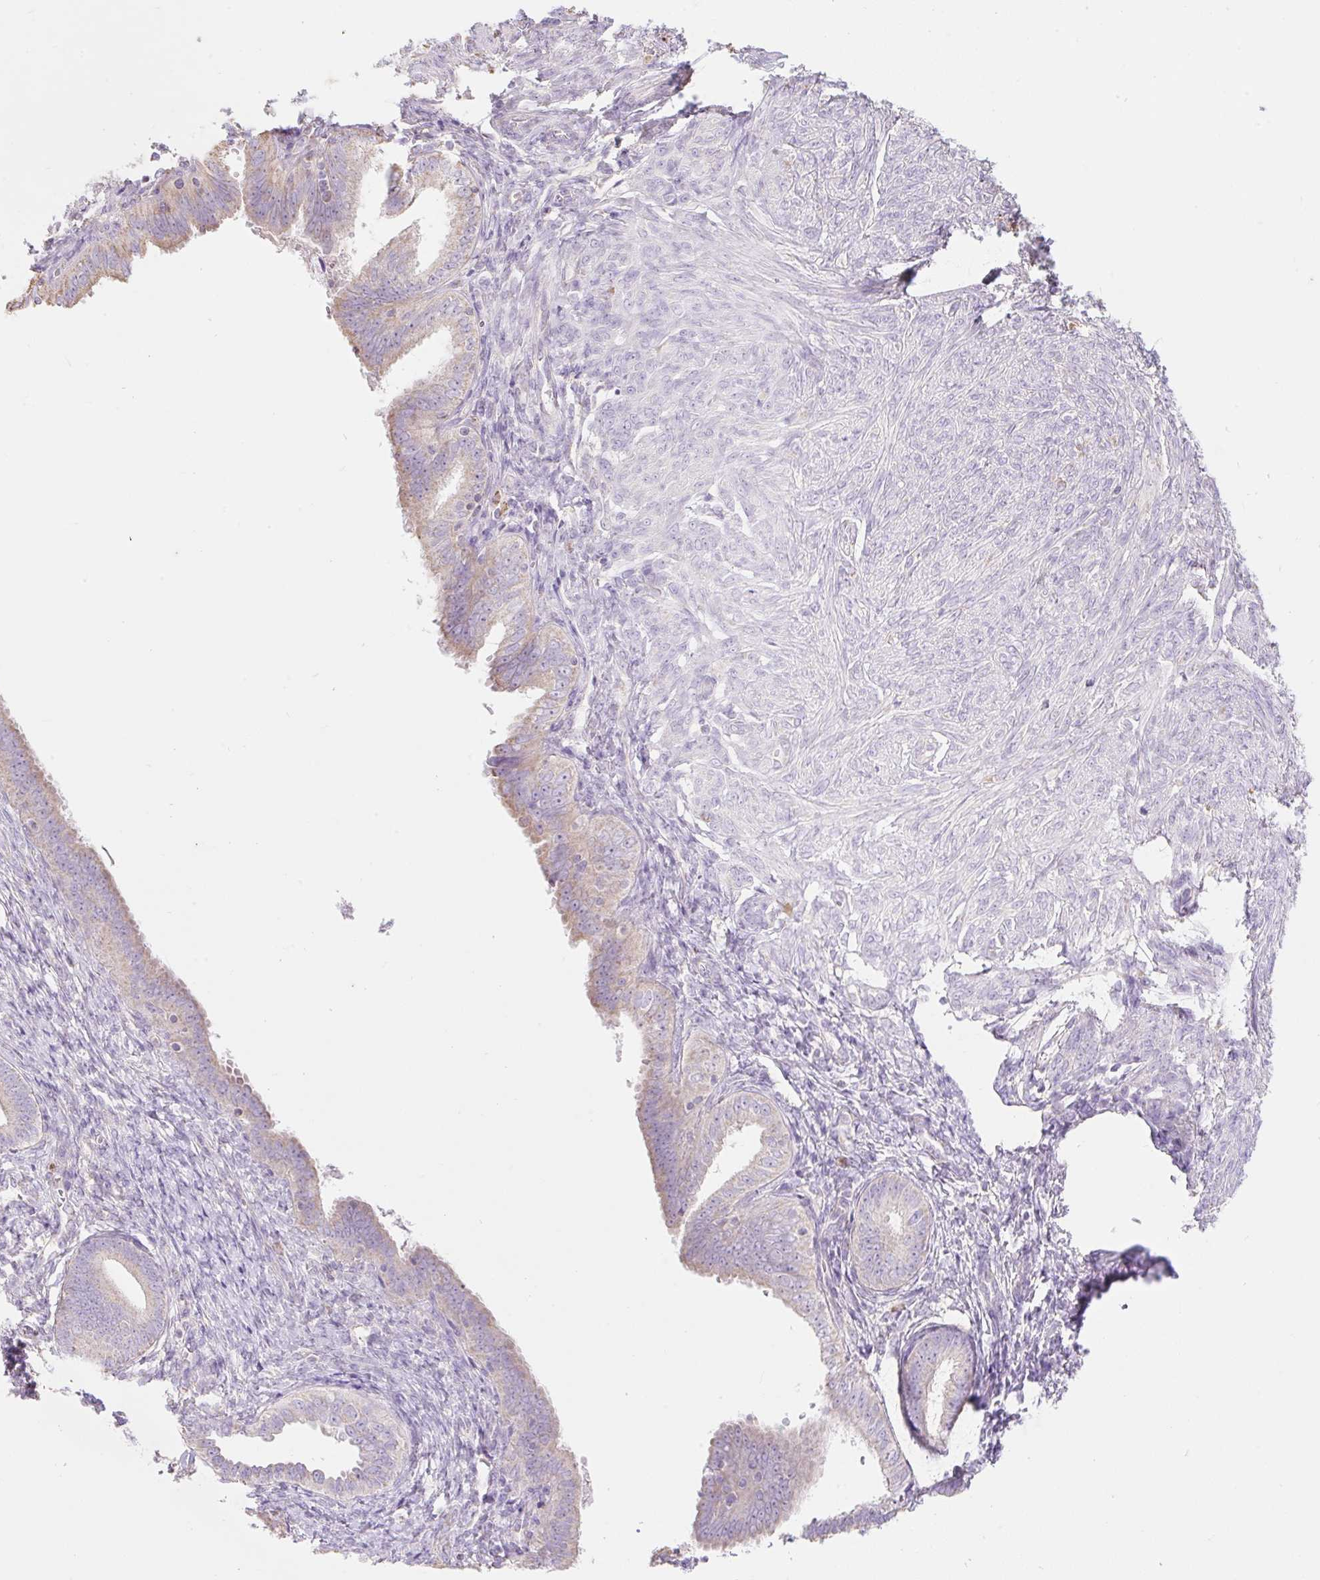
{"staining": {"intensity": "weak", "quantity": "25%-75%", "location": "cytoplasmic/membranous"}, "tissue": "endometrial cancer", "cell_type": "Tumor cells", "image_type": "cancer", "snomed": [{"axis": "morphology", "description": "Adenocarcinoma, NOS"}, {"axis": "topography", "description": "Endometrium"}], "caption": "Endometrial cancer stained for a protein (brown) exhibits weak cytoplasmic/membranous positive expression in about 25%-75% of tumor cells.", "gene": "DHX35", "patient": {"sex": "female", "age": 87}}